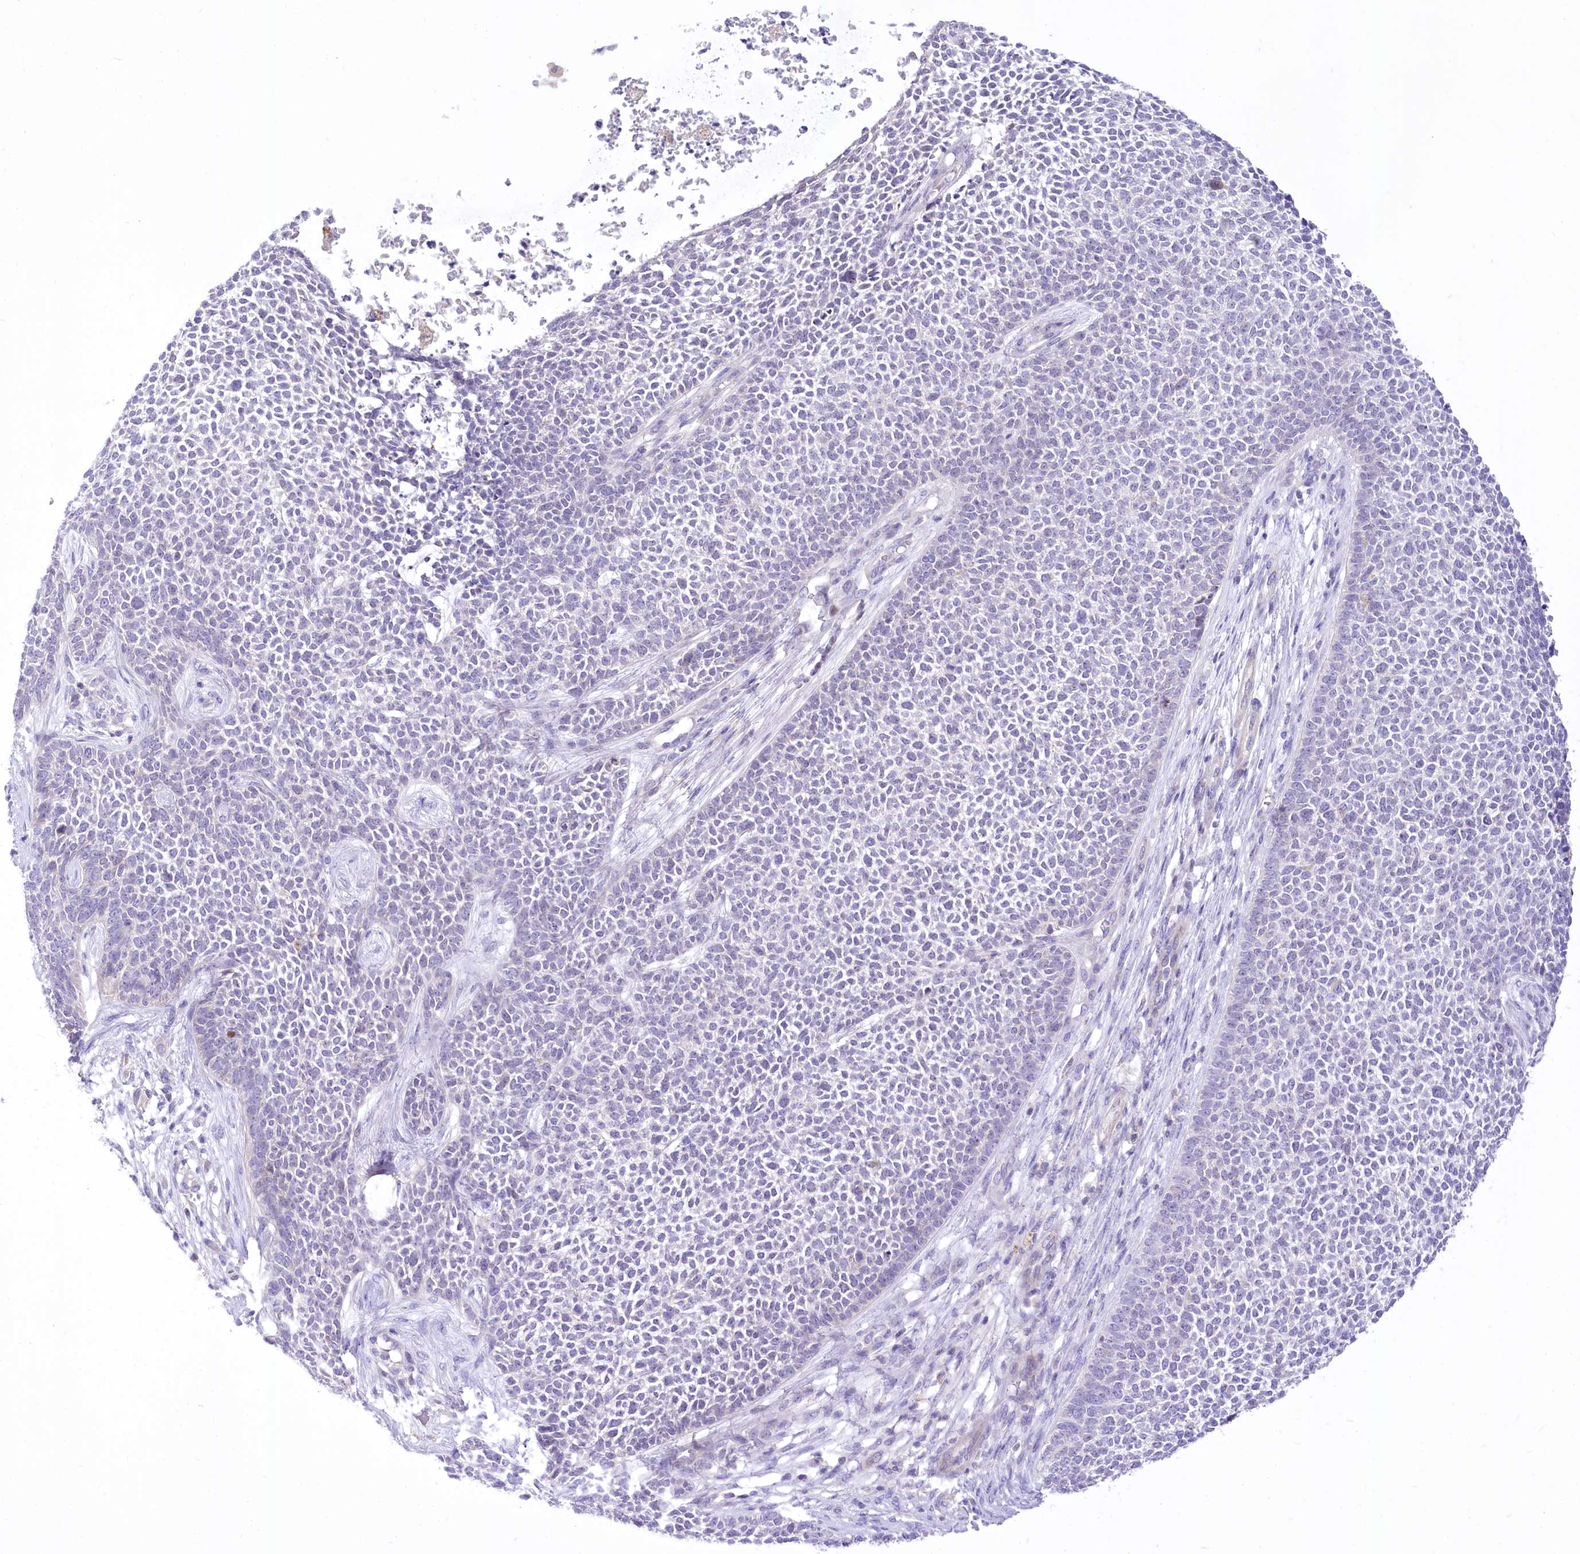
{"staining": {"intensity": "negative", "quantity": "none", "location": "none"}, "tissue": "skin cancer", "cell_type": "Tumor cells", "image_type": "cancer", "snomed": [{"axis": "morphology", "description": "Basal cell carcinoma"}, {"axis": "topography", "description": "Skin"}], "caption": "A high-resolution histopathology image shows immunohistochemistry staining of basal cell carcinoma (skin), which demonstrates no significant positivity in tumor cells.", "gene": "HELT", "patient": {"sex": "female", "age": 84}}